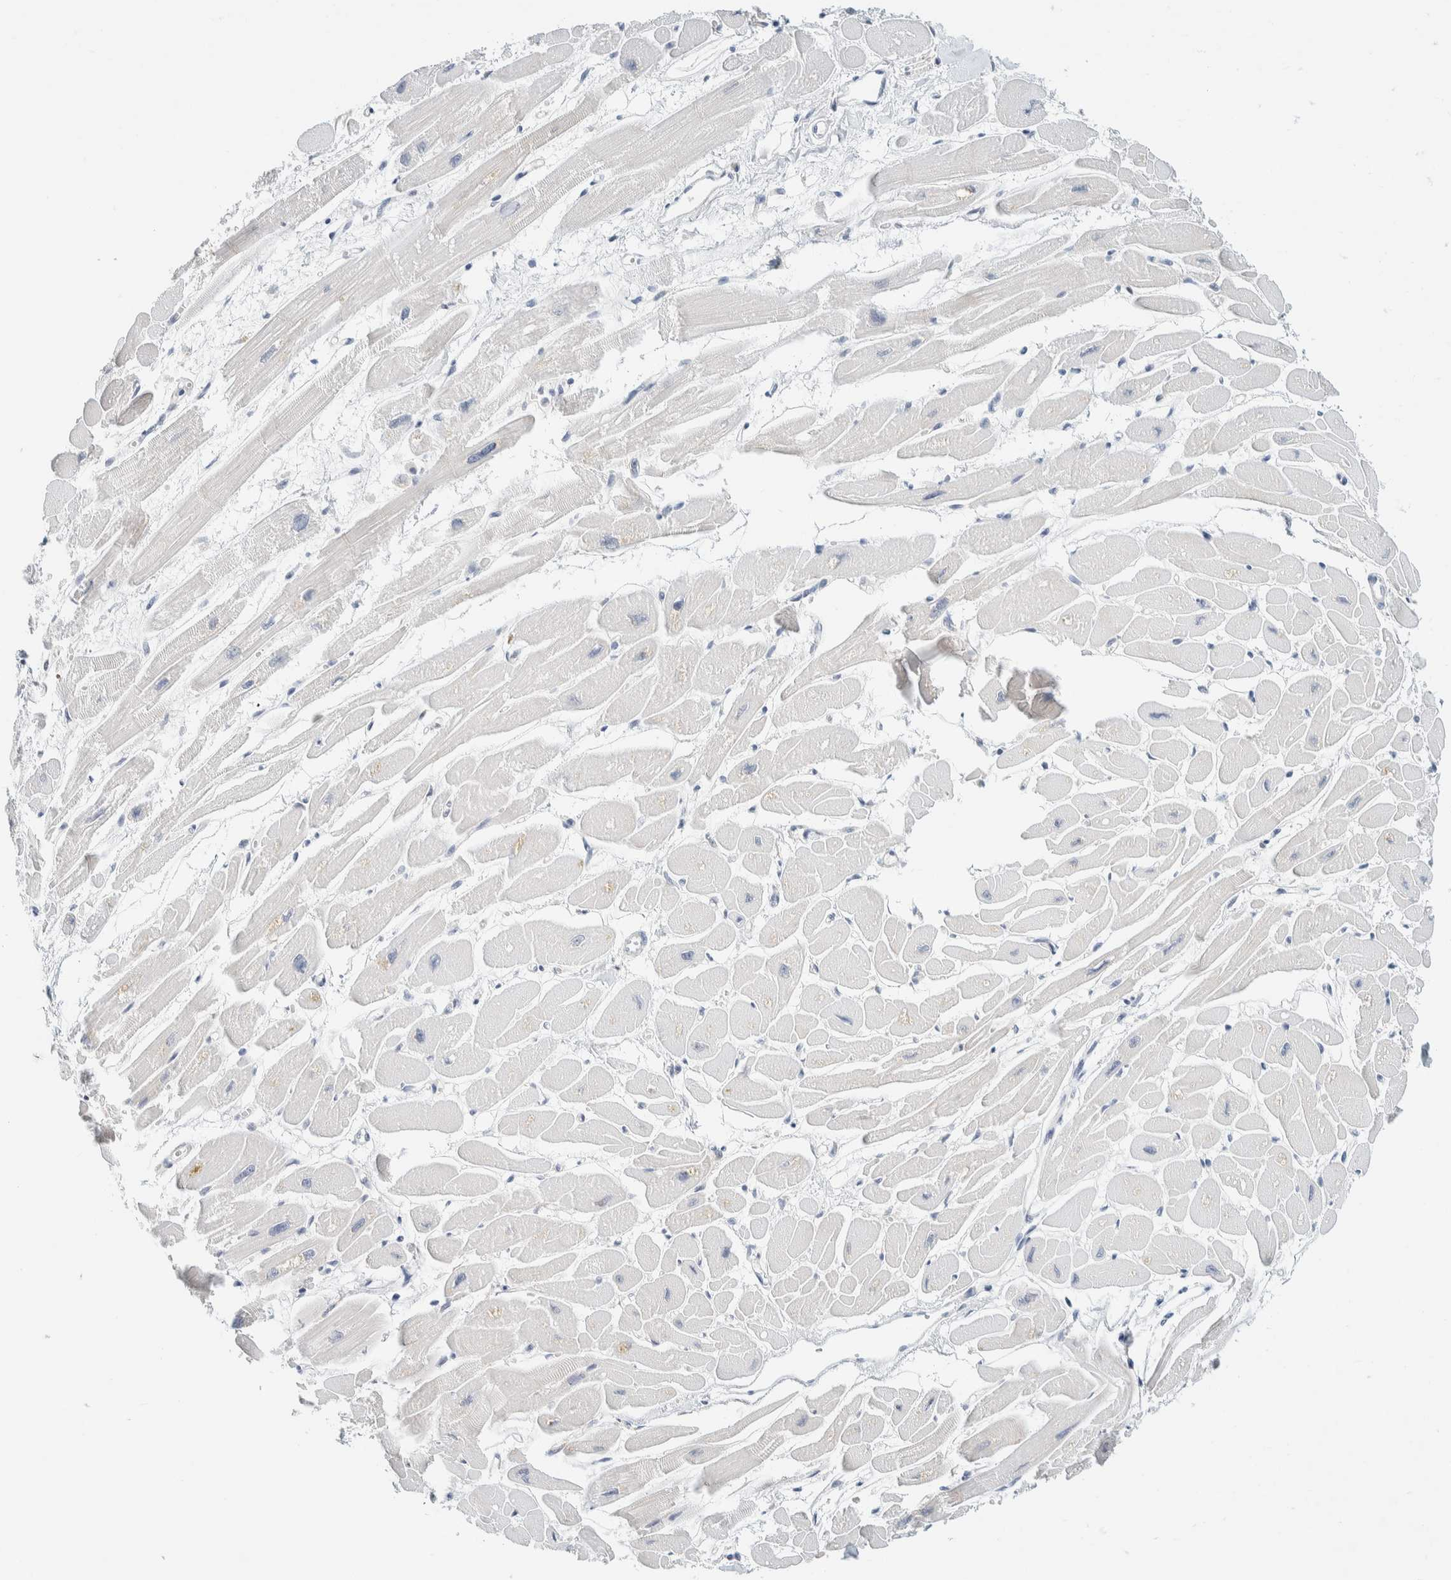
{"staining": {"intensity": "weak", "quantity": "<25%", "location": "nuclear"}, "tissue": "heart muscle", "cell_type": "Cardiomyocytes", "image_type": "normal", "snomed": [{"axis": "morphology", "description": "Normal tissue, NOS"}, {"axis": "topography", "description": "Heart"}], "caption": "Immunohistochemistry (IHC) photomicrograph of normal heart muscle: heart muscle stained with DAB demonstrates no significant protein expression in cardiomyocytes. The staining was performed using DAB to visualize the protein expression in brown, while the nuclei were stained in blue with hematoxylin (Magnification: 20x).", "gene": "NDE1", "patient": {"sex": "female", "age": 54}}